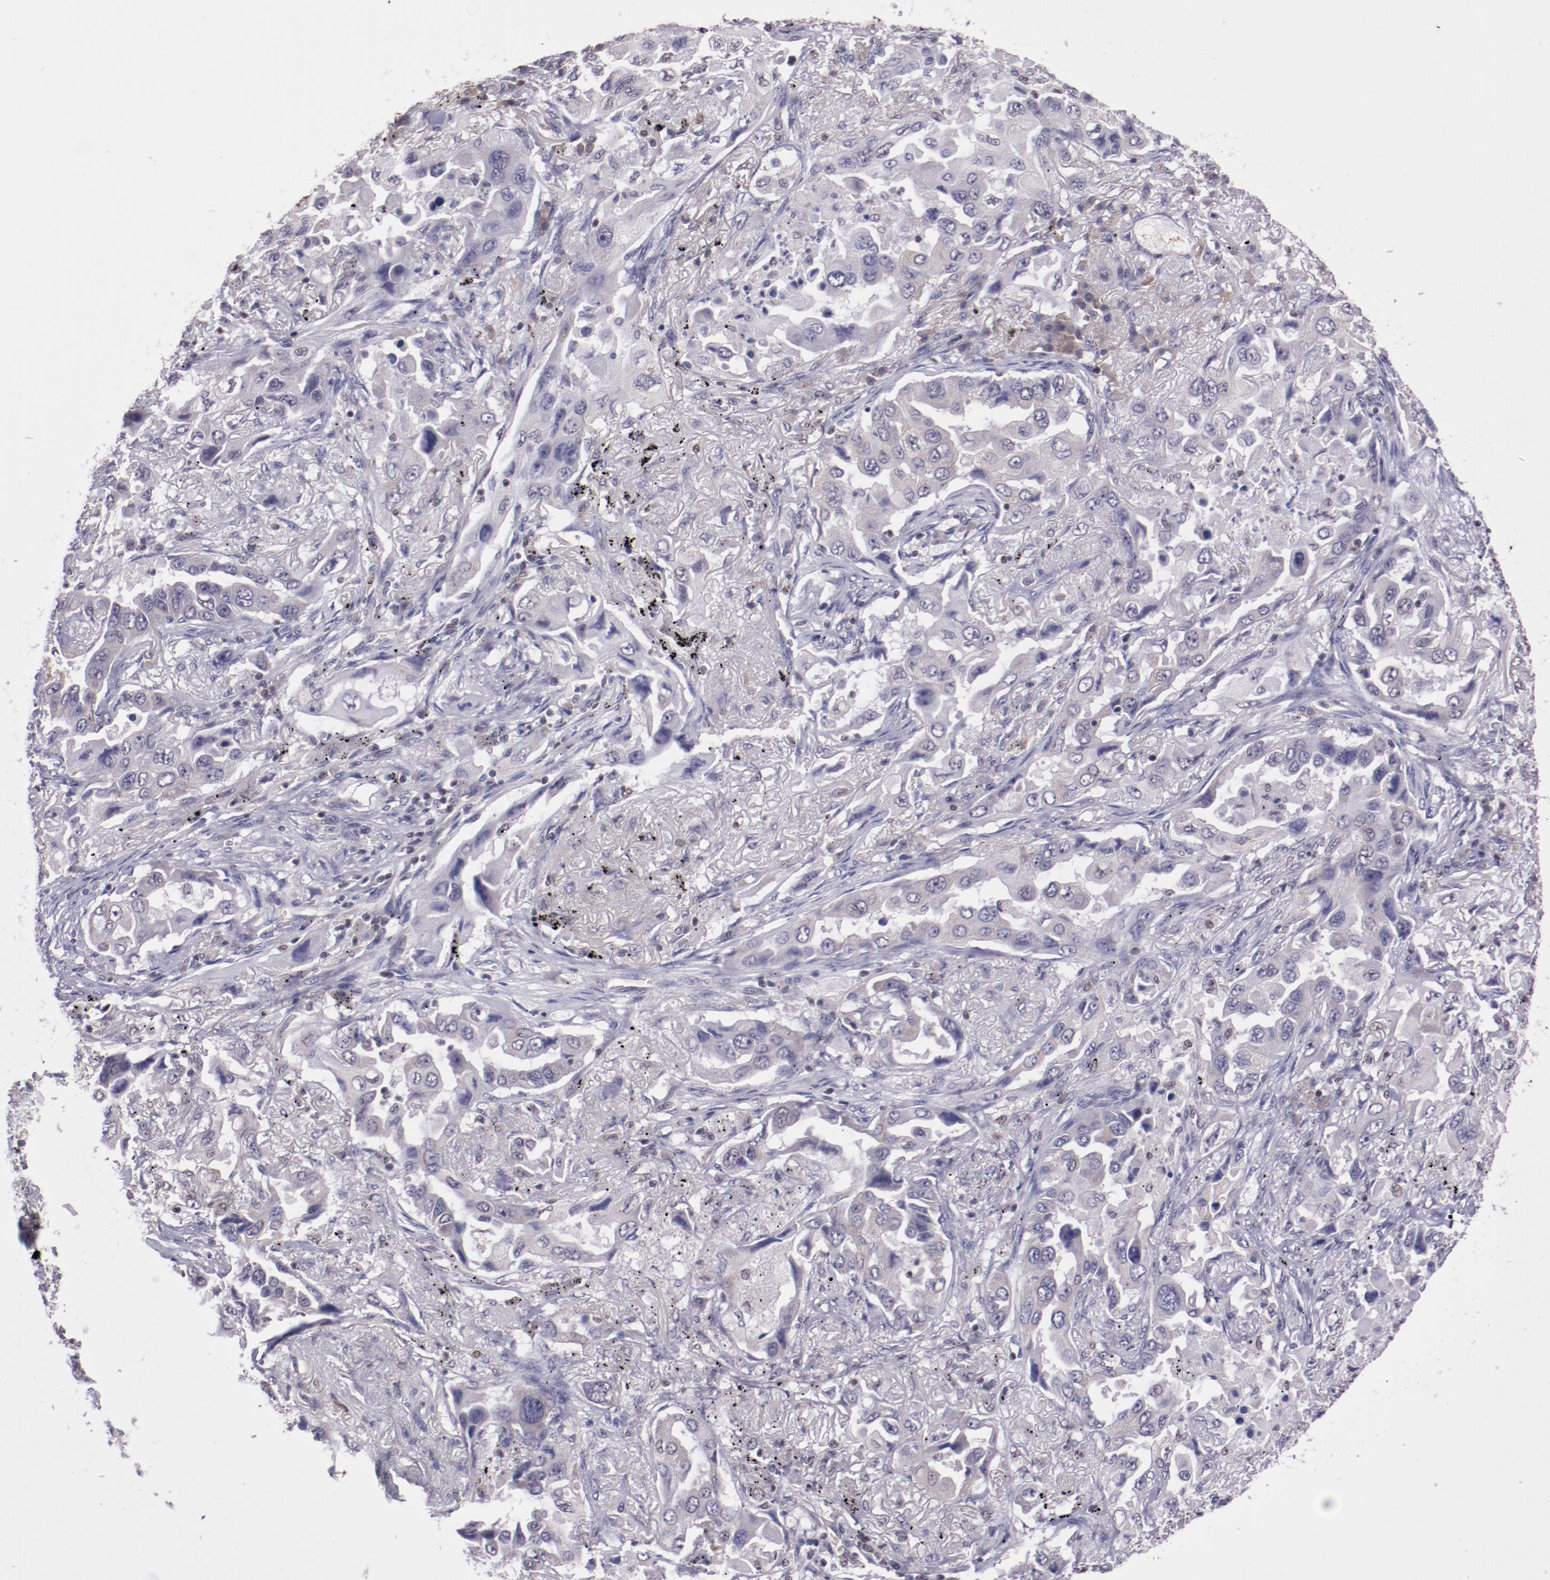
{"staining": {"intensity": "negative", "quantity": "none", "location": "none"}, "tissue": "lung cancer", "cell_type": "Tumor cells", "image_type": "cancer", "snomed": [{"axis": "morphology", "description": "Adenocarcinoma, NOS"}, {"axis": "topography", "description": "Lung"}], "caption": "Tumor cells are negative for protein expression in human adenocarcinoma (lung). (Brightfield microscopy of DAB (3,3'-diaminobenzidine) immunohistochemistry at high magnification).", "gene": "ELF1", "patient": {"sex": "female", "age": 65}}